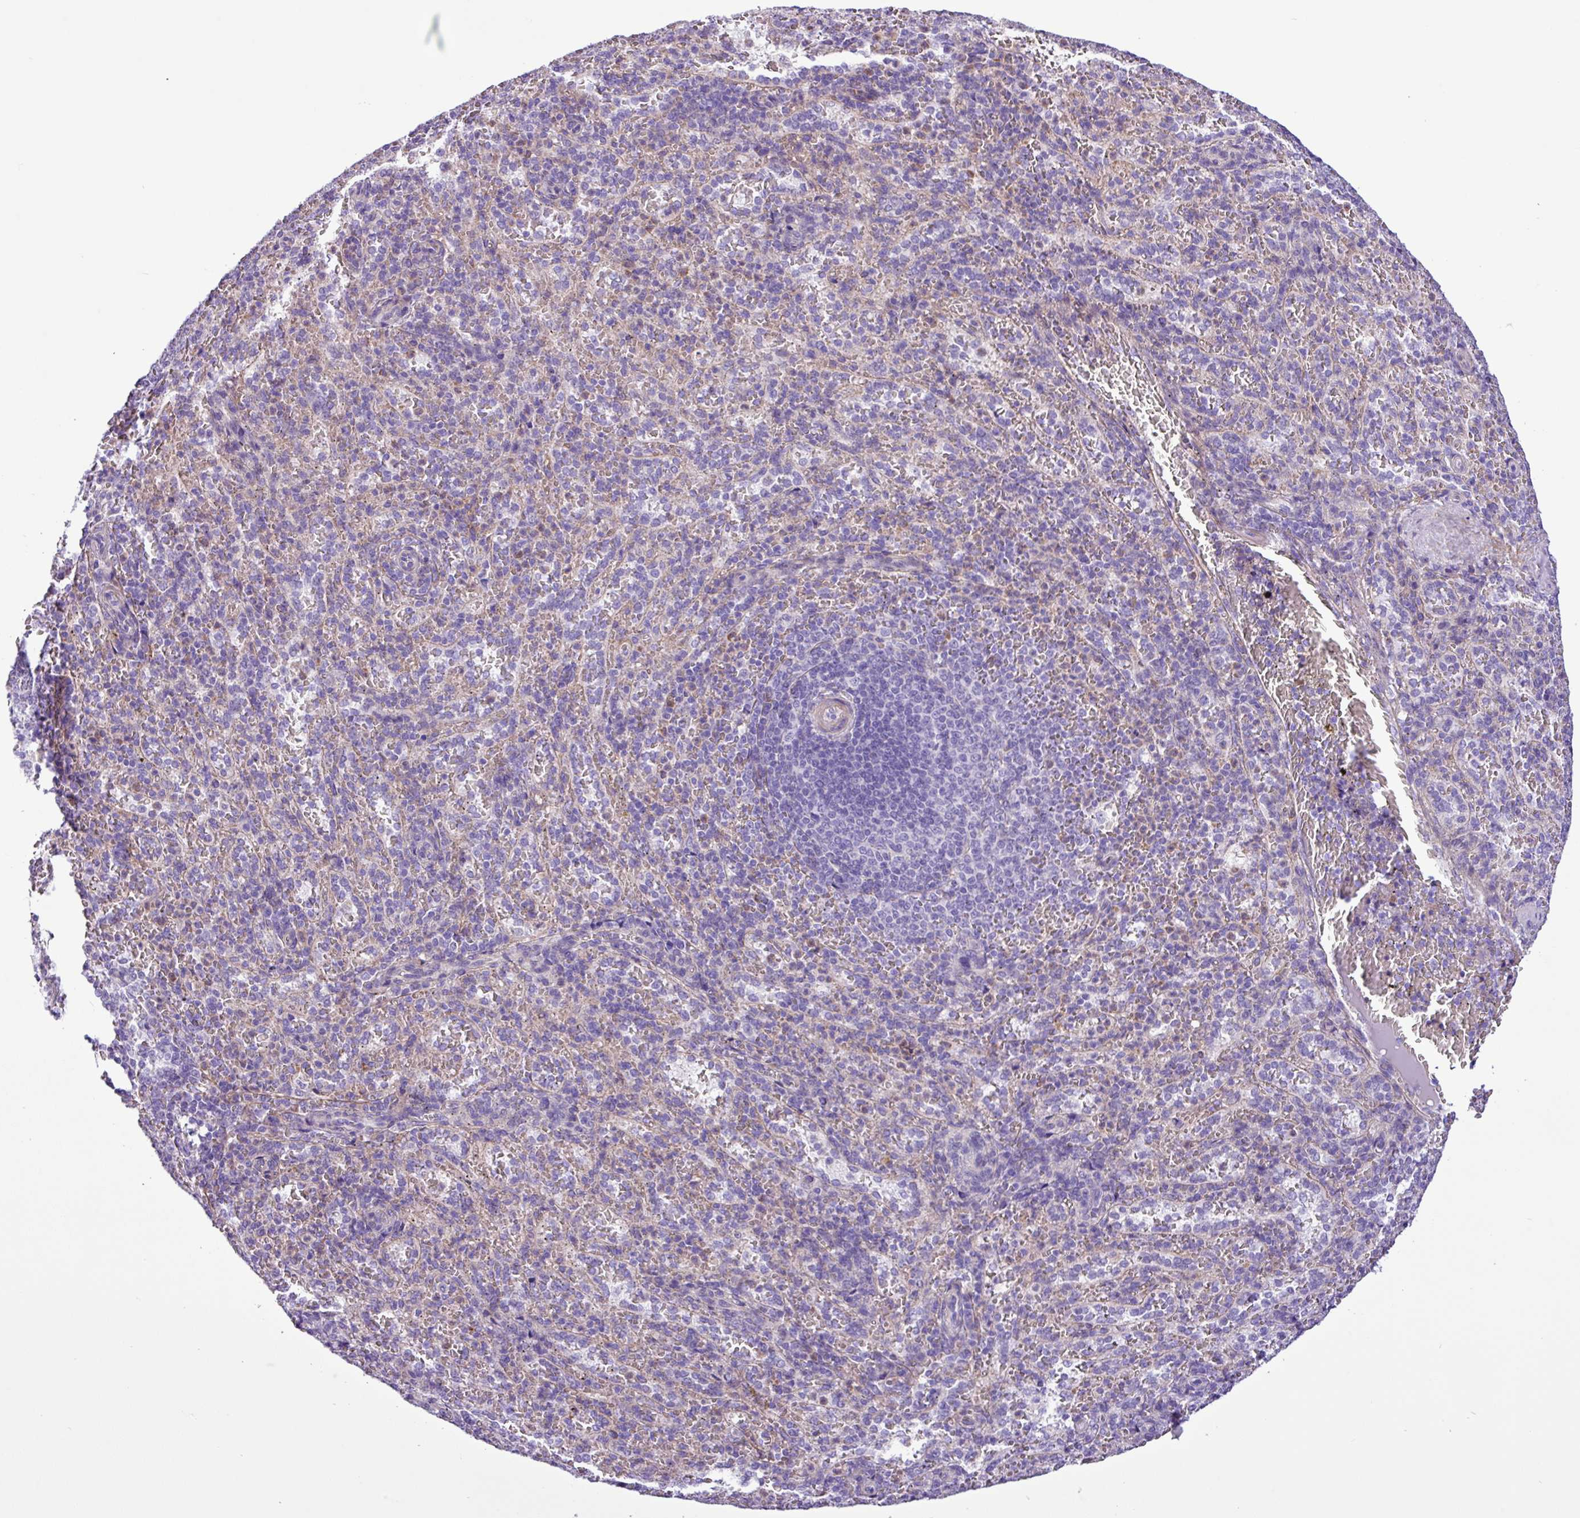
{"staining": {"intensity": "negative", "quantity": "none", "location": "none"}, "tissue": "spleen", "cell_type": "Cells in red pulp", "image_type": "normal", "snomed": [{"axis": "morphology", "description": "Normal tissue, NOS"}, {"axis": "topography", "description": "Spleen"}], "caption": "A micrograph of human spleen is negative for staining in cells in red pulp. (Stains: DAB (3,3'-diaminobenzidine) IHC with hematoxylin counter stain, Microscopy: brightfield microscopy at high magnification).", "gene": "C11orf91", "patient": {"sex": "female", "age": 21}}